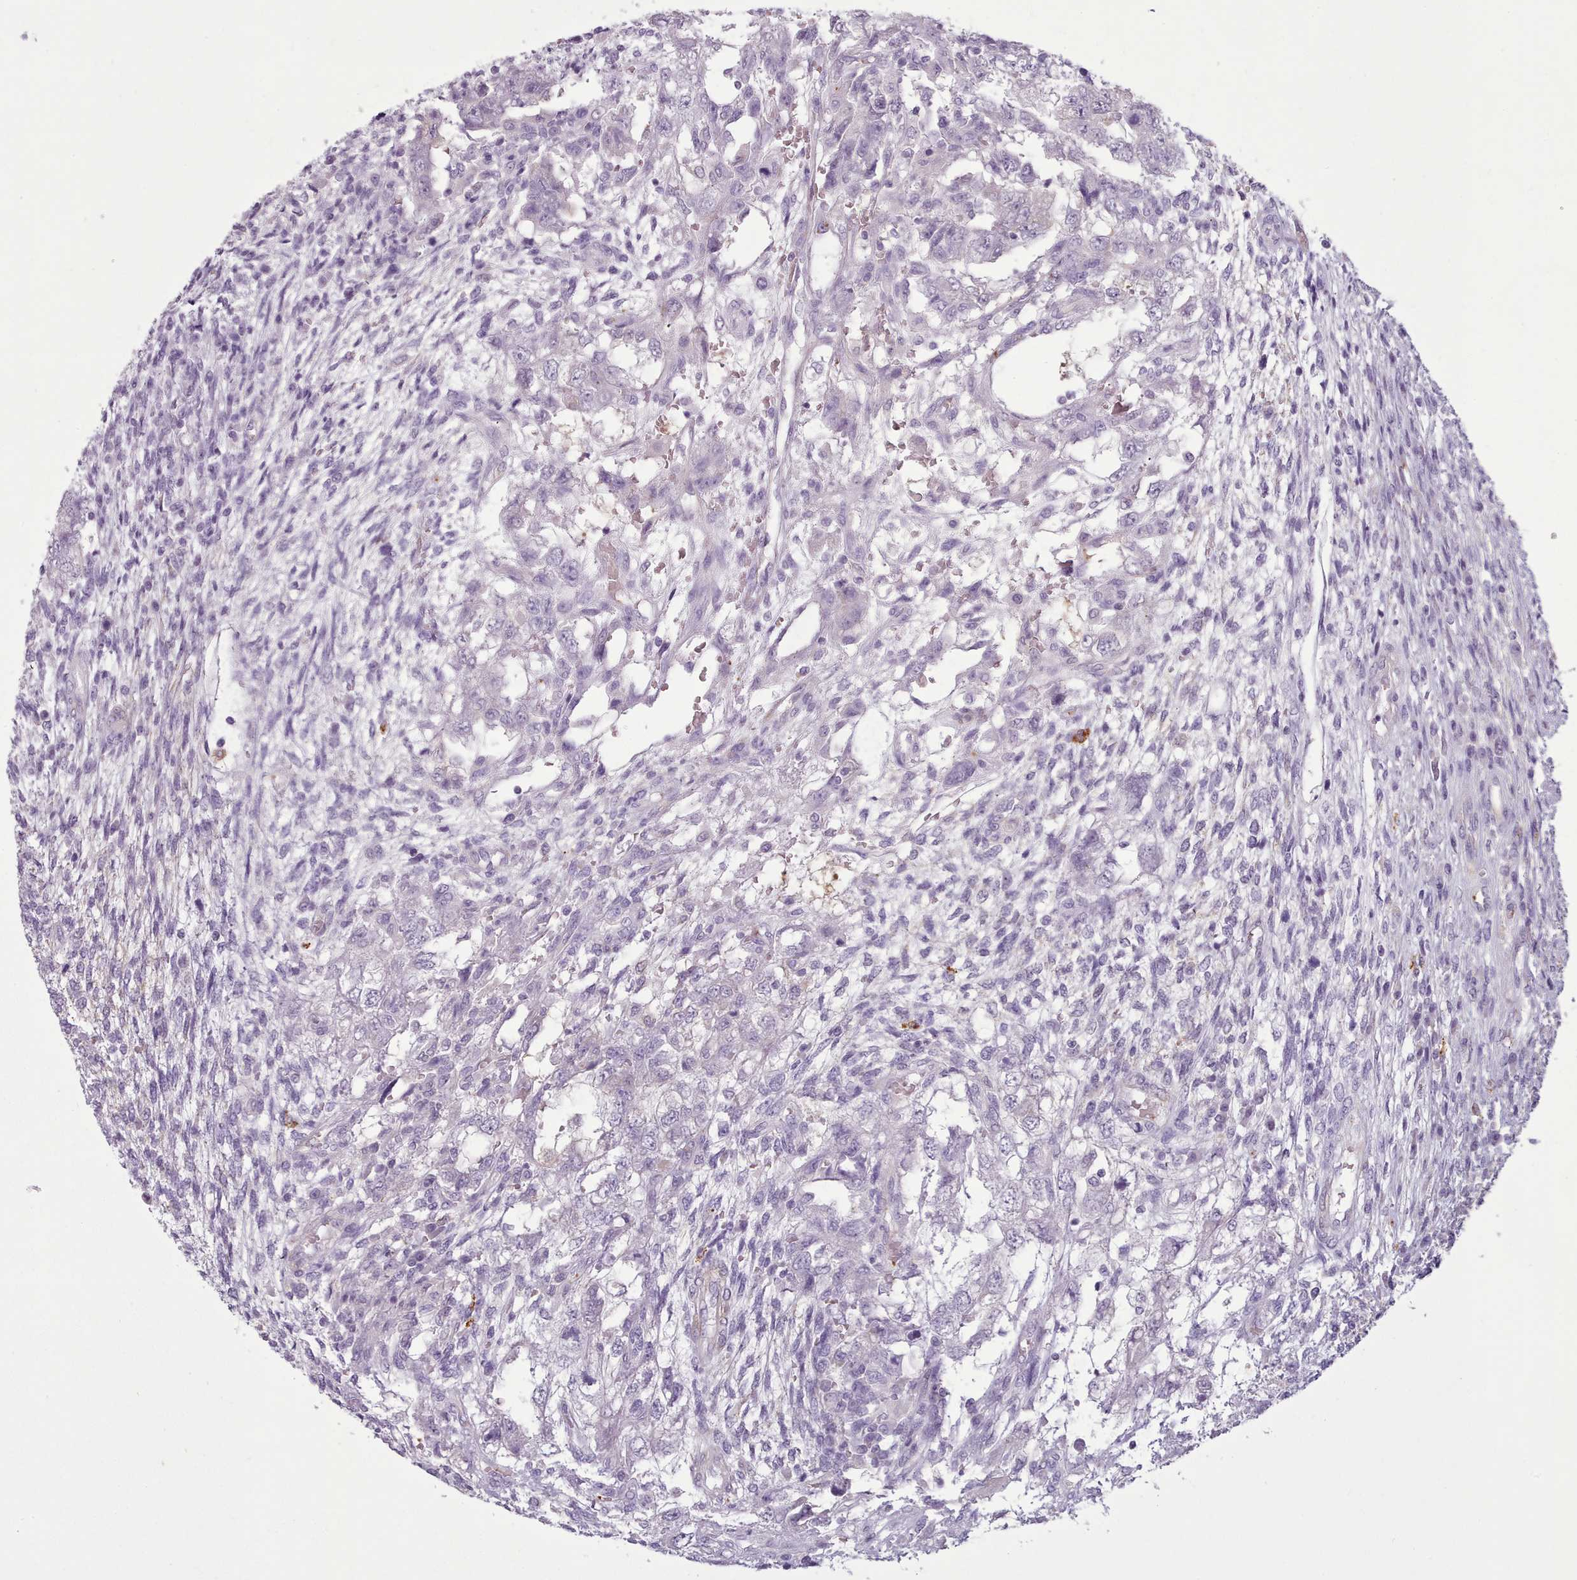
{"staining": {"intensity": "negative", "quantity": "none", "location": "none"}, "tissue": "testis cancer", "cell_type": "Tumor cells", "image_type": "cancer", "snomed": [{"axis": "morphology", "description": "Carcinoma, Embryonal, NOS"}, {"axis": "topography", "description": "Testis"}], "caption": "This is a photomicrograph of immunohistochemistry staining of testis embryonal carcinoma, which shows no expression in tumor cells.", "gene": "NDST2", "patient": {"sex": "male", "age": 26}}